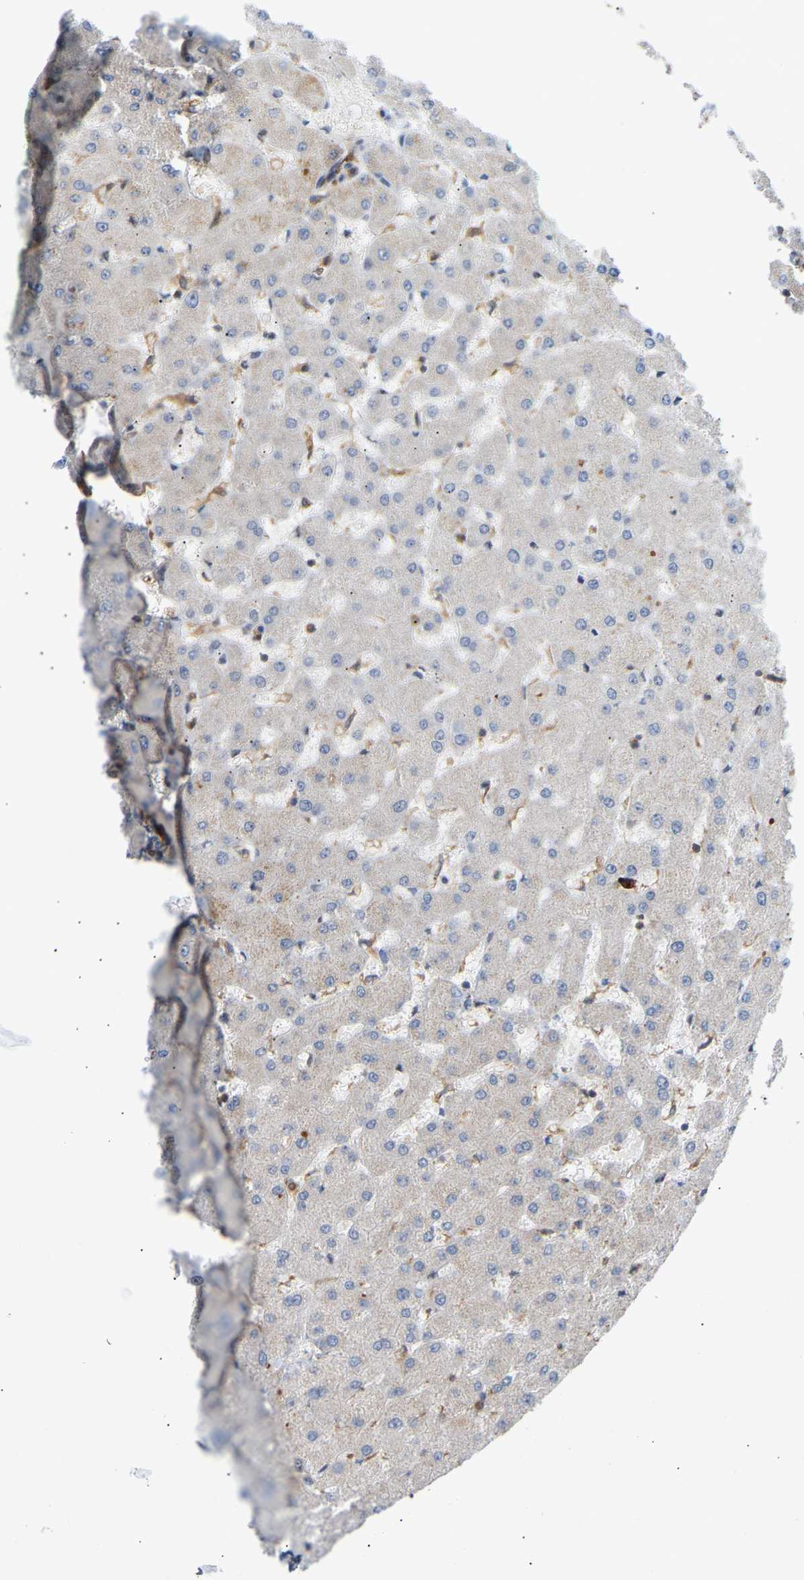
{"staining": {"intensity": "weak", "quantity": "<25%", "location": "cytoplasmic/membranous"}, "tissue": "liver", "cell_type": "Cholangiocytes", "image_type": "normal", "snomed": [{"axis": "morphology", "description": "Normal tissue, NOS"}, {"axis": "topography", "description": "Liver"}], "caption": "This is an immunohistochemistry (IHC) photomicrograph of normal liver. There is no expression in cholangiocytes.", "gene": "PLCG2", "patient": {"sex": "female", "age": 63}}